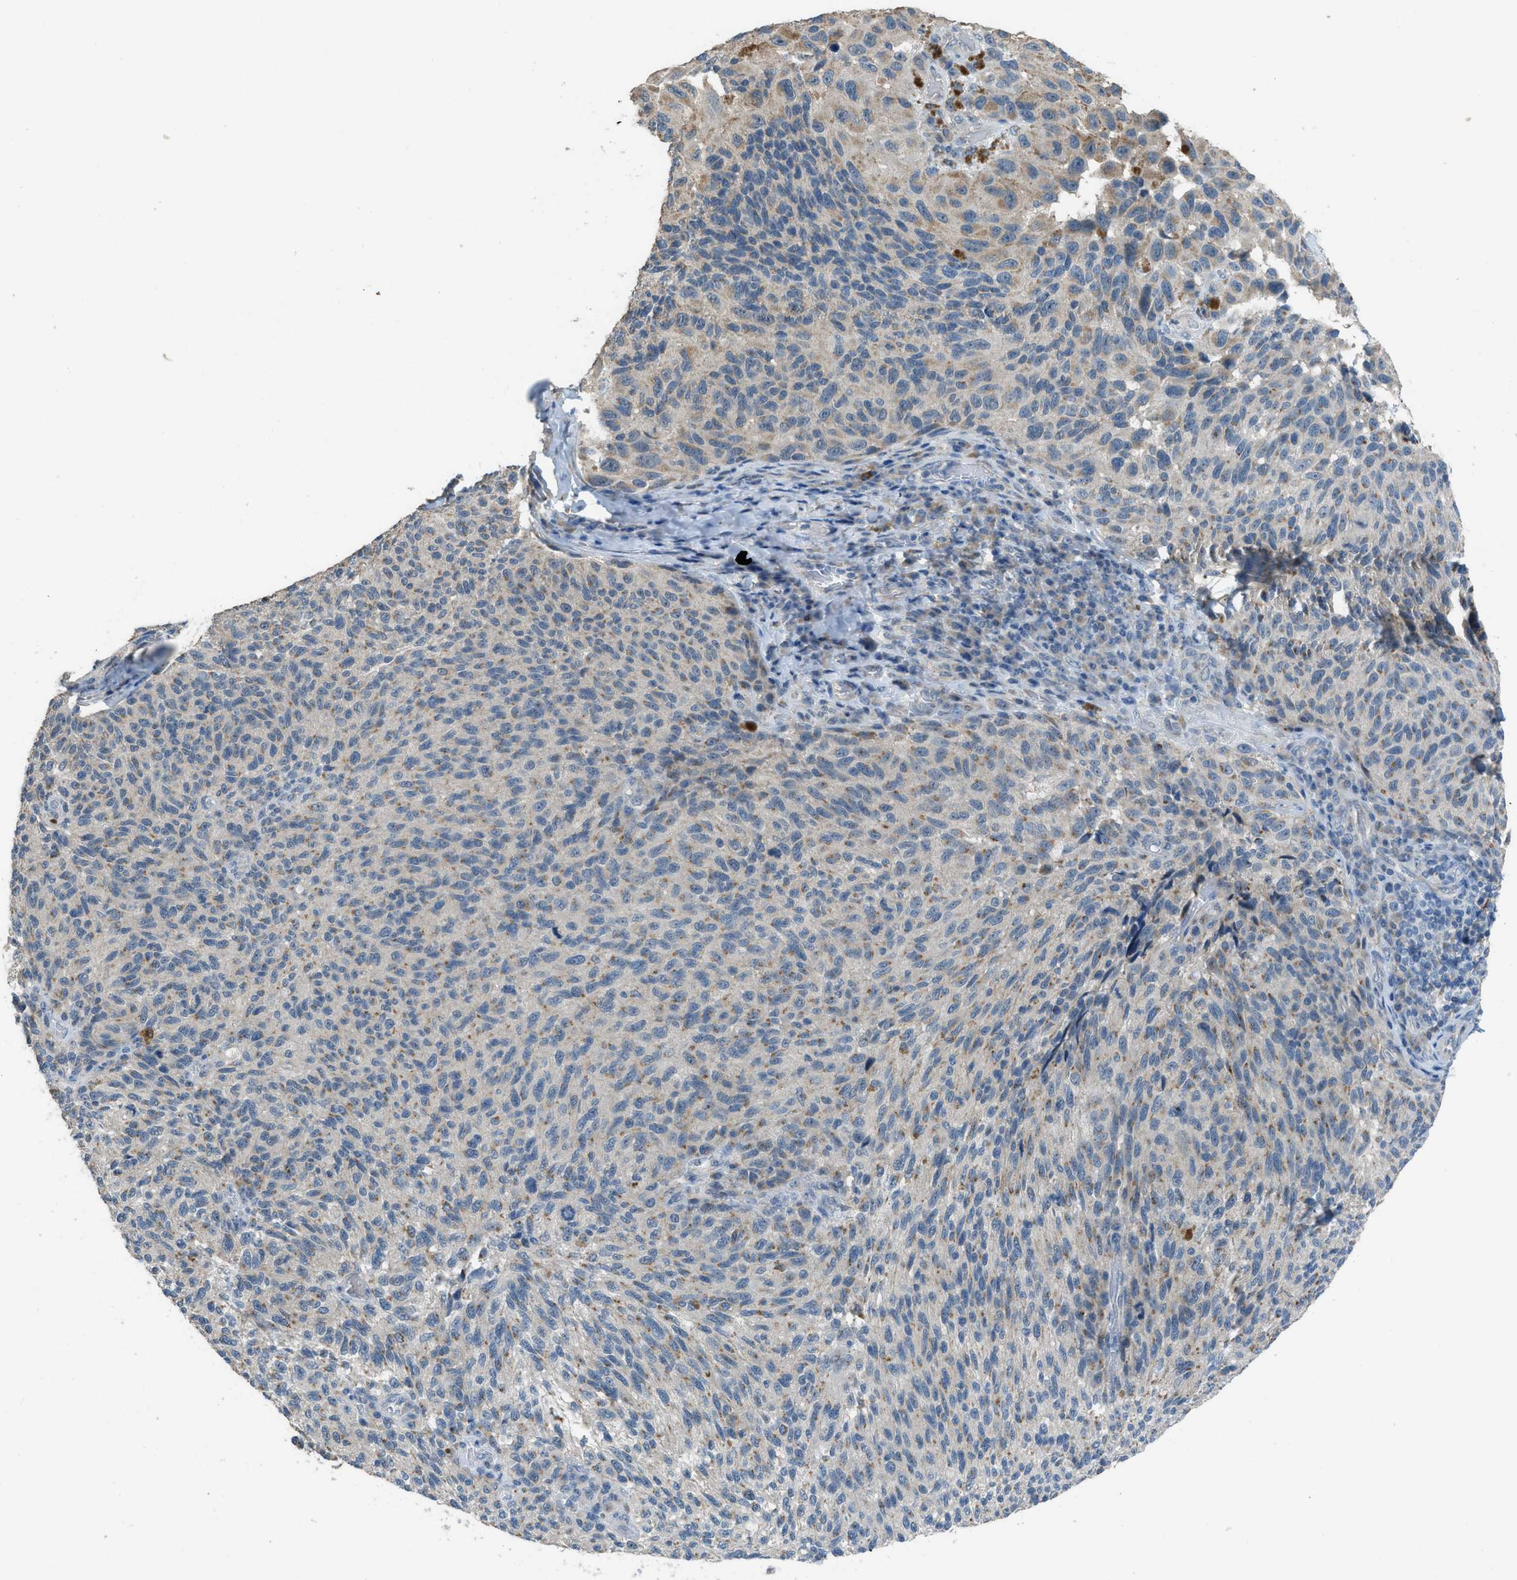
{"staining": {"intensity": "weak", "quantity": ">75%", "location": "cytoplasmic/membranous"}, "tissue": "melanoma", "cell_type": "Tumor cells", "image_type": "cancer", "snomed": [{"axis": "morphology", "description": "Malignant melanoma, NOS"}, {"axis": "topography", "description": "Skin"}], "caption": "There is low levels of weak cytoplasmic/membranous expression in tumor cells of malignant melanoma, as demonstrated by immunohistochemical staining (brown color).", "gene": "TIMD4", "patient": {"sex": "female", "age": 73}}